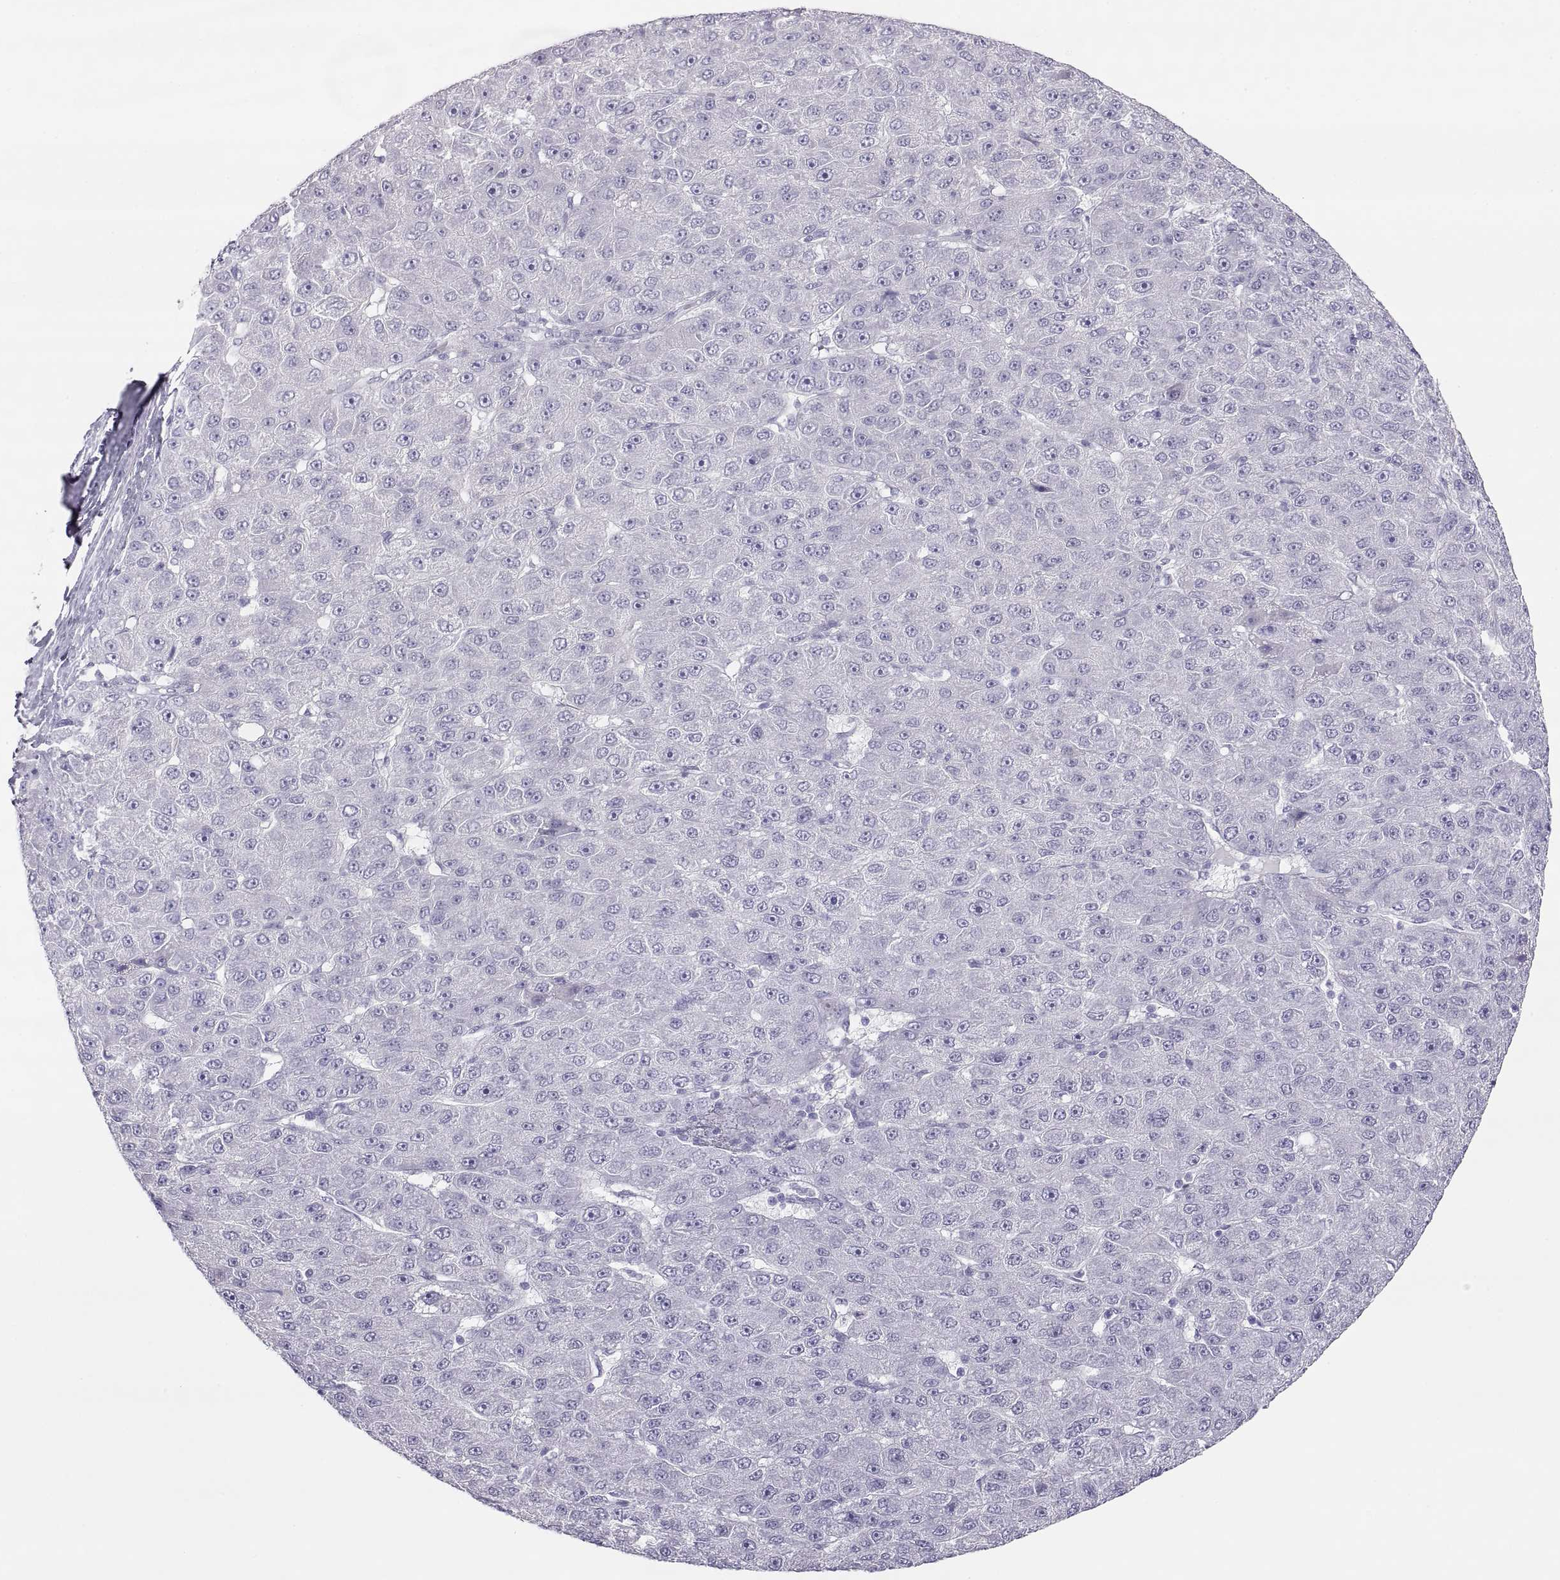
{"staining": {"intensity": "negative", "quantity": "none", "location": "none"}, "tissue": "liver cancer", "cell_type": "Tumor cells", "image_type": "cancer", "snomed": [{"axis": "morphology", "description": "Carcinoma, Hepatocellular, NOS"}, {"axis": "topography", "description": "Liver"}], "caption": "Human liver cancer stained for a protein using immunohistochemistry exhibits no expression in tumor cells.", "gene": "SEMG1", "patient": {"sex": "male", "age": 67}}